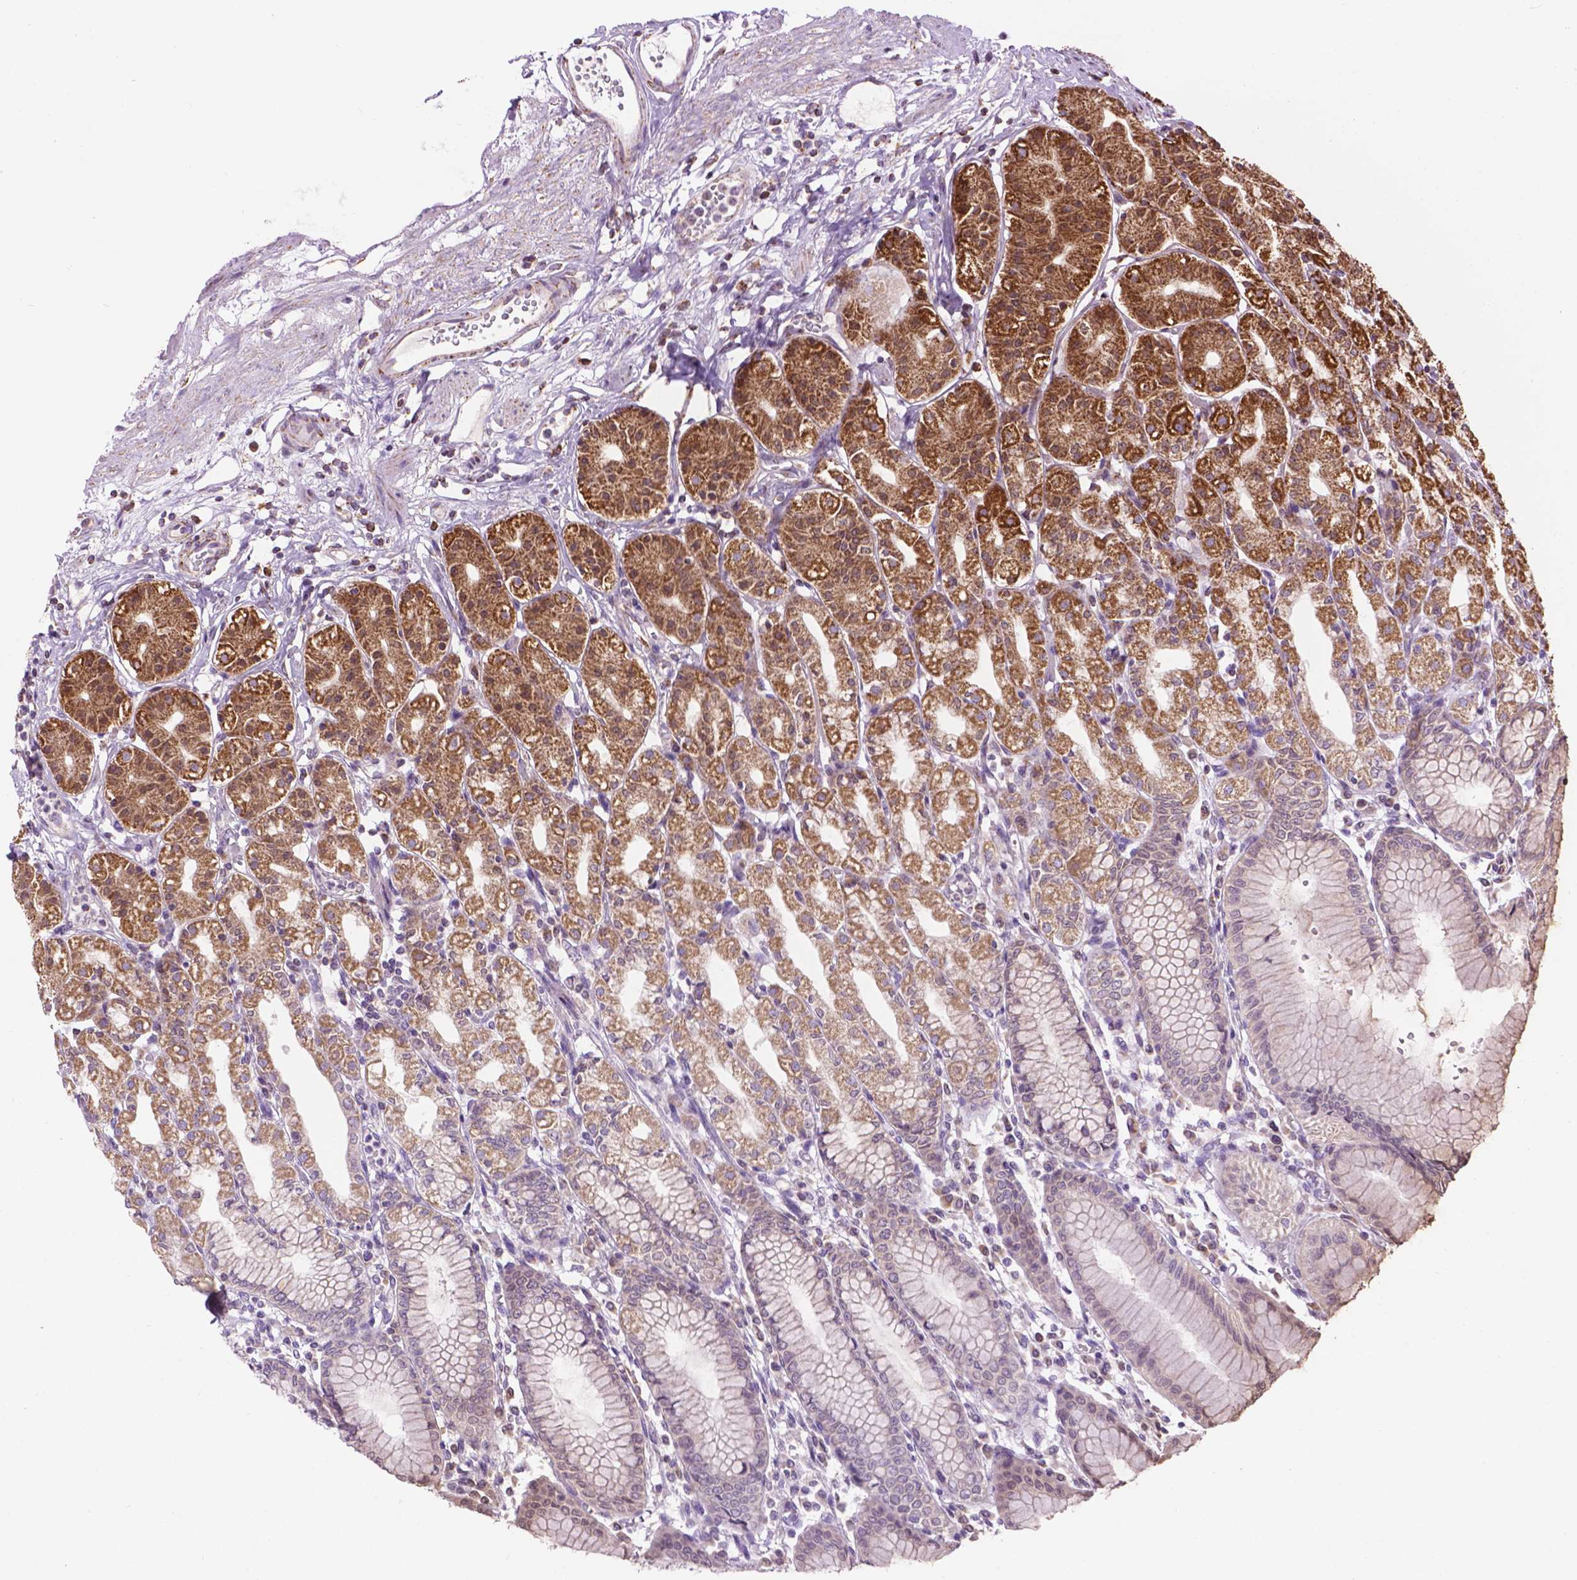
{"staining": {"intensity": "strong", "quantity": "25%-75%", "location": "cytoplasmic/membranous"}, "tissue": "stomach", "cell_type": "Glandular cells", "image_type": "normal", "snomed": [{"axis": "morphology", "description": "Normal tissue, NOS"}, {"axis": "topography", "description": "Skeletal muscle"}, {"axis": "topography", "description": "Stomach"}], "caption": "High-magnification brightfield microscopy of unremarkable stomach stained with DAB (brown) and counterstained with hematoxylin (blue). glandular cells exhibit strong cytoplasmic/membranous positivity is seen in approximately25%-75% of cells. (brown staining indicates protein expression, while blue staining denotes nuclei).", "gene": "PYCR3", "patient": {"sex": "female", "age": 57}}